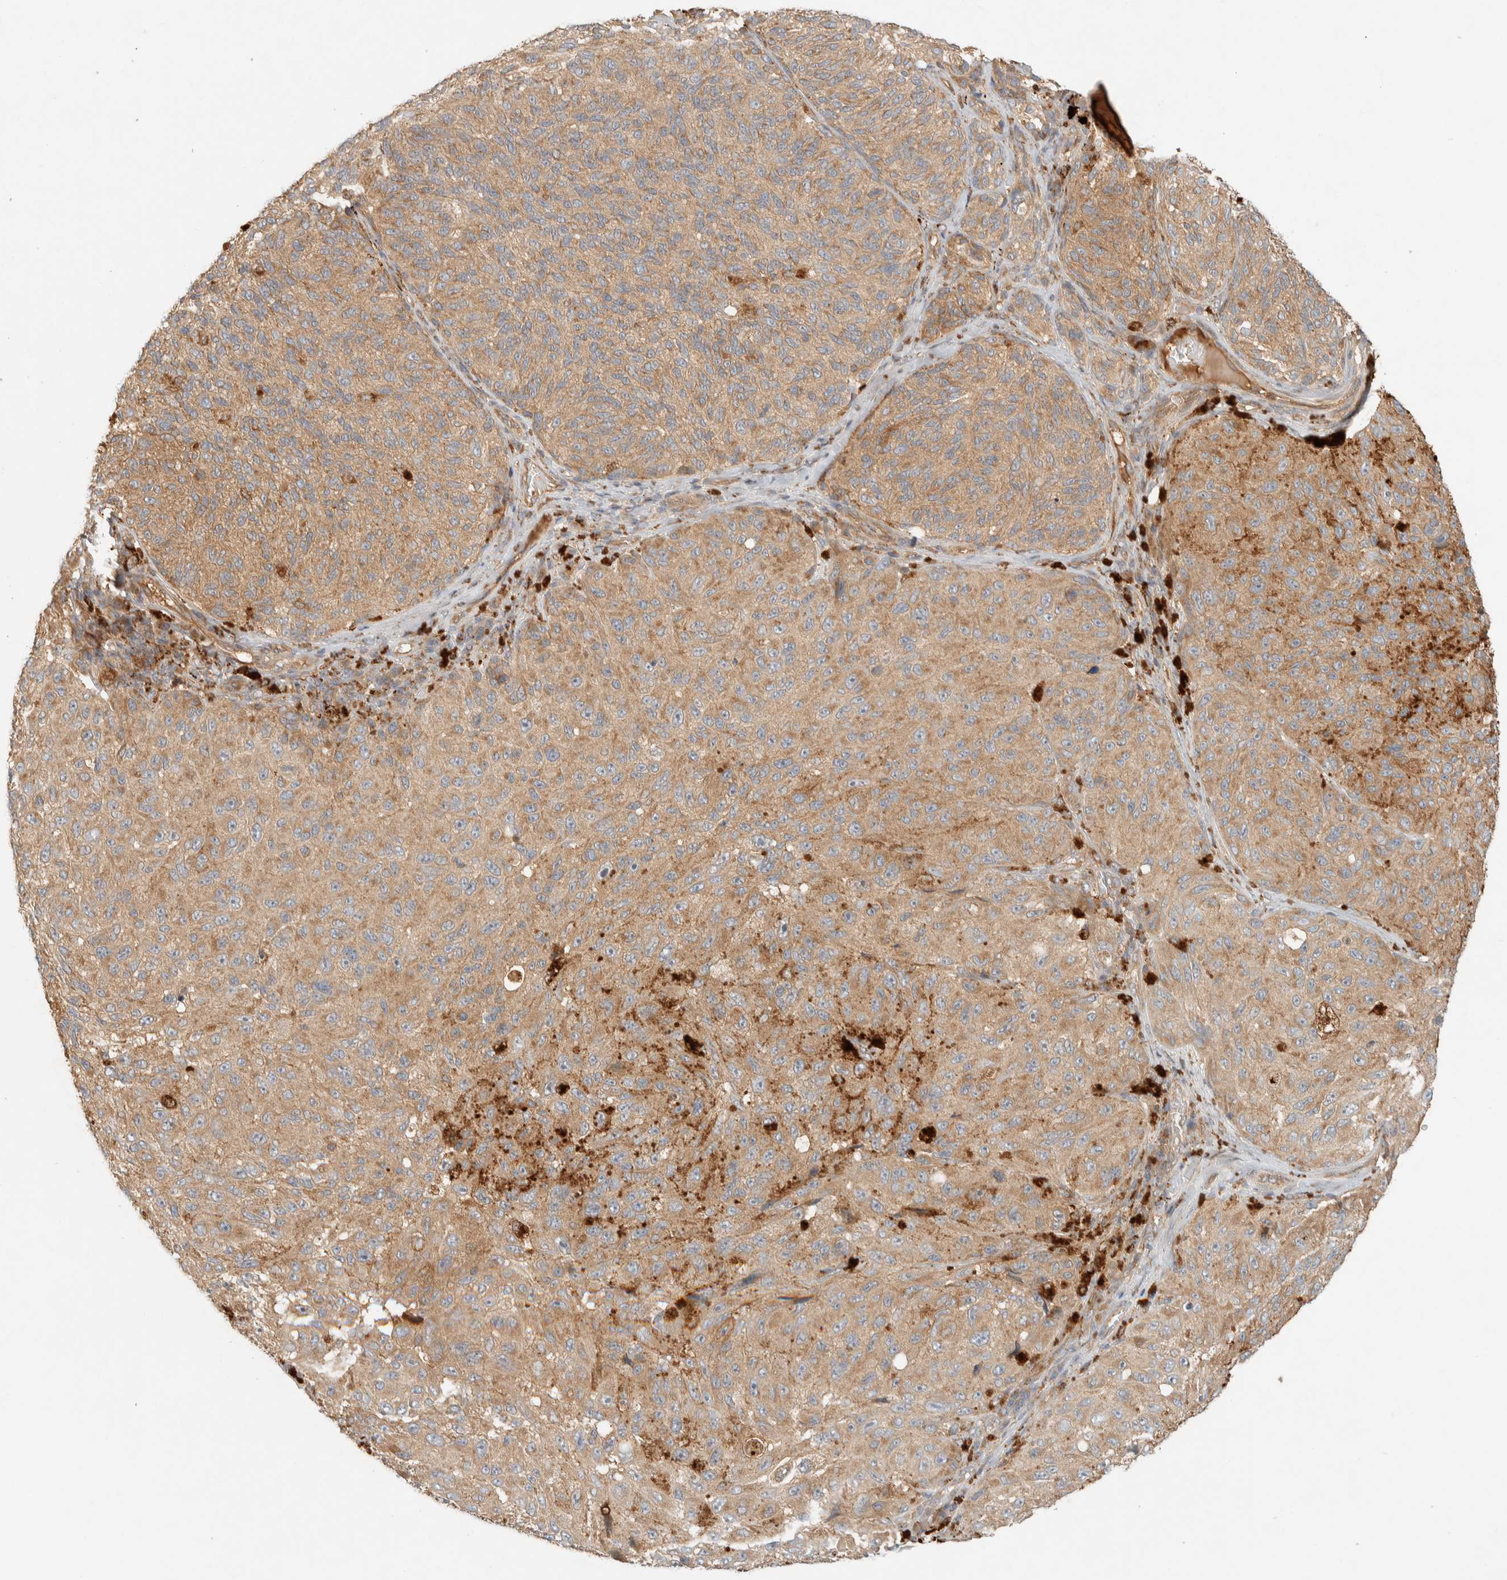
{"staining": {"intensity": "moderate", "quantity": ">75%", "location": "cytoplasmic/membranous"}, "tissue": "melanoma", "cell_type": "Tumor cells", "image_type": "cancer", "snomed": [{"axis": "morphology", "description": "Malignant melanoma, NOS"}, {"axis": "topography", "description": "Skin"}], "caption": "Malignant melanoma stained with DAB immunohistochemistry shows medium levels of moderate cytoplasmic/membranous staining in about >75% of tumor cells. The protein of interest is stained brown, and the nuclei are stained in blue (DAB IHC with brightfield microscopy, high magnification).", "gene": "FAM167A", "patient": {"sex": "female", "age": 73}}